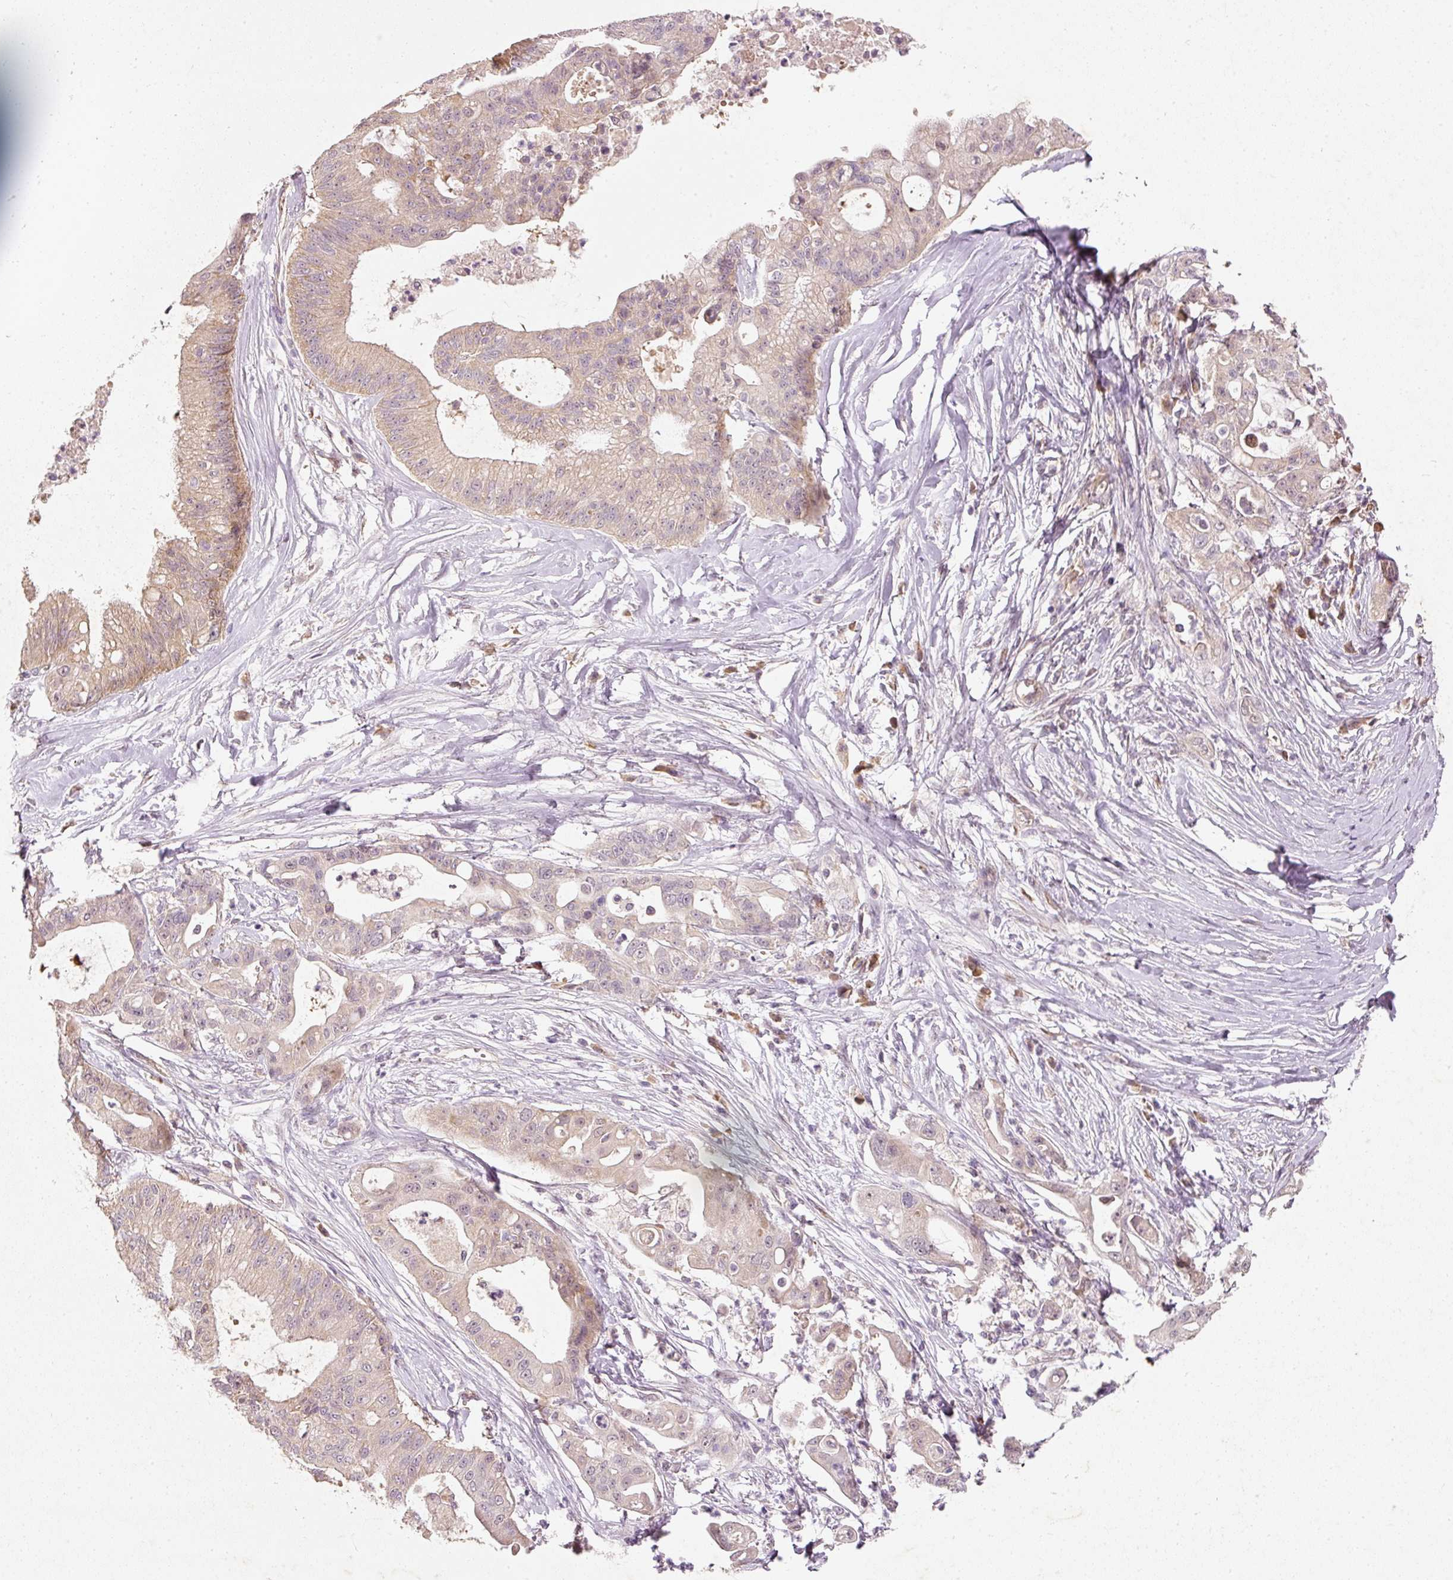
{"staining": {"intensity": "moderate", "quantity": ">75%", "location": "cytoplasmic/membranous"}, "tissue": "ovarian cancer", "cell_type": "Tumor cells", "image_type": "cancer", "snomed": [{"axis": "morphology", "description": "Cystadenocarcinoma, mucinous, NOS"}, {"axis": "topography", "description": "Ovary"}], "caption": "Immunohistochemistry (IHC) histopathology image of ovarian cancer (mucinous cystadenocarcinoma) stained for a protein (brown), which demonstrates medium levels of moderate cytoplasmic/membranous staining in about >75% of tumor cells.", "gene": "RGL2", "patient": {"sex": "female", "age": 70}}